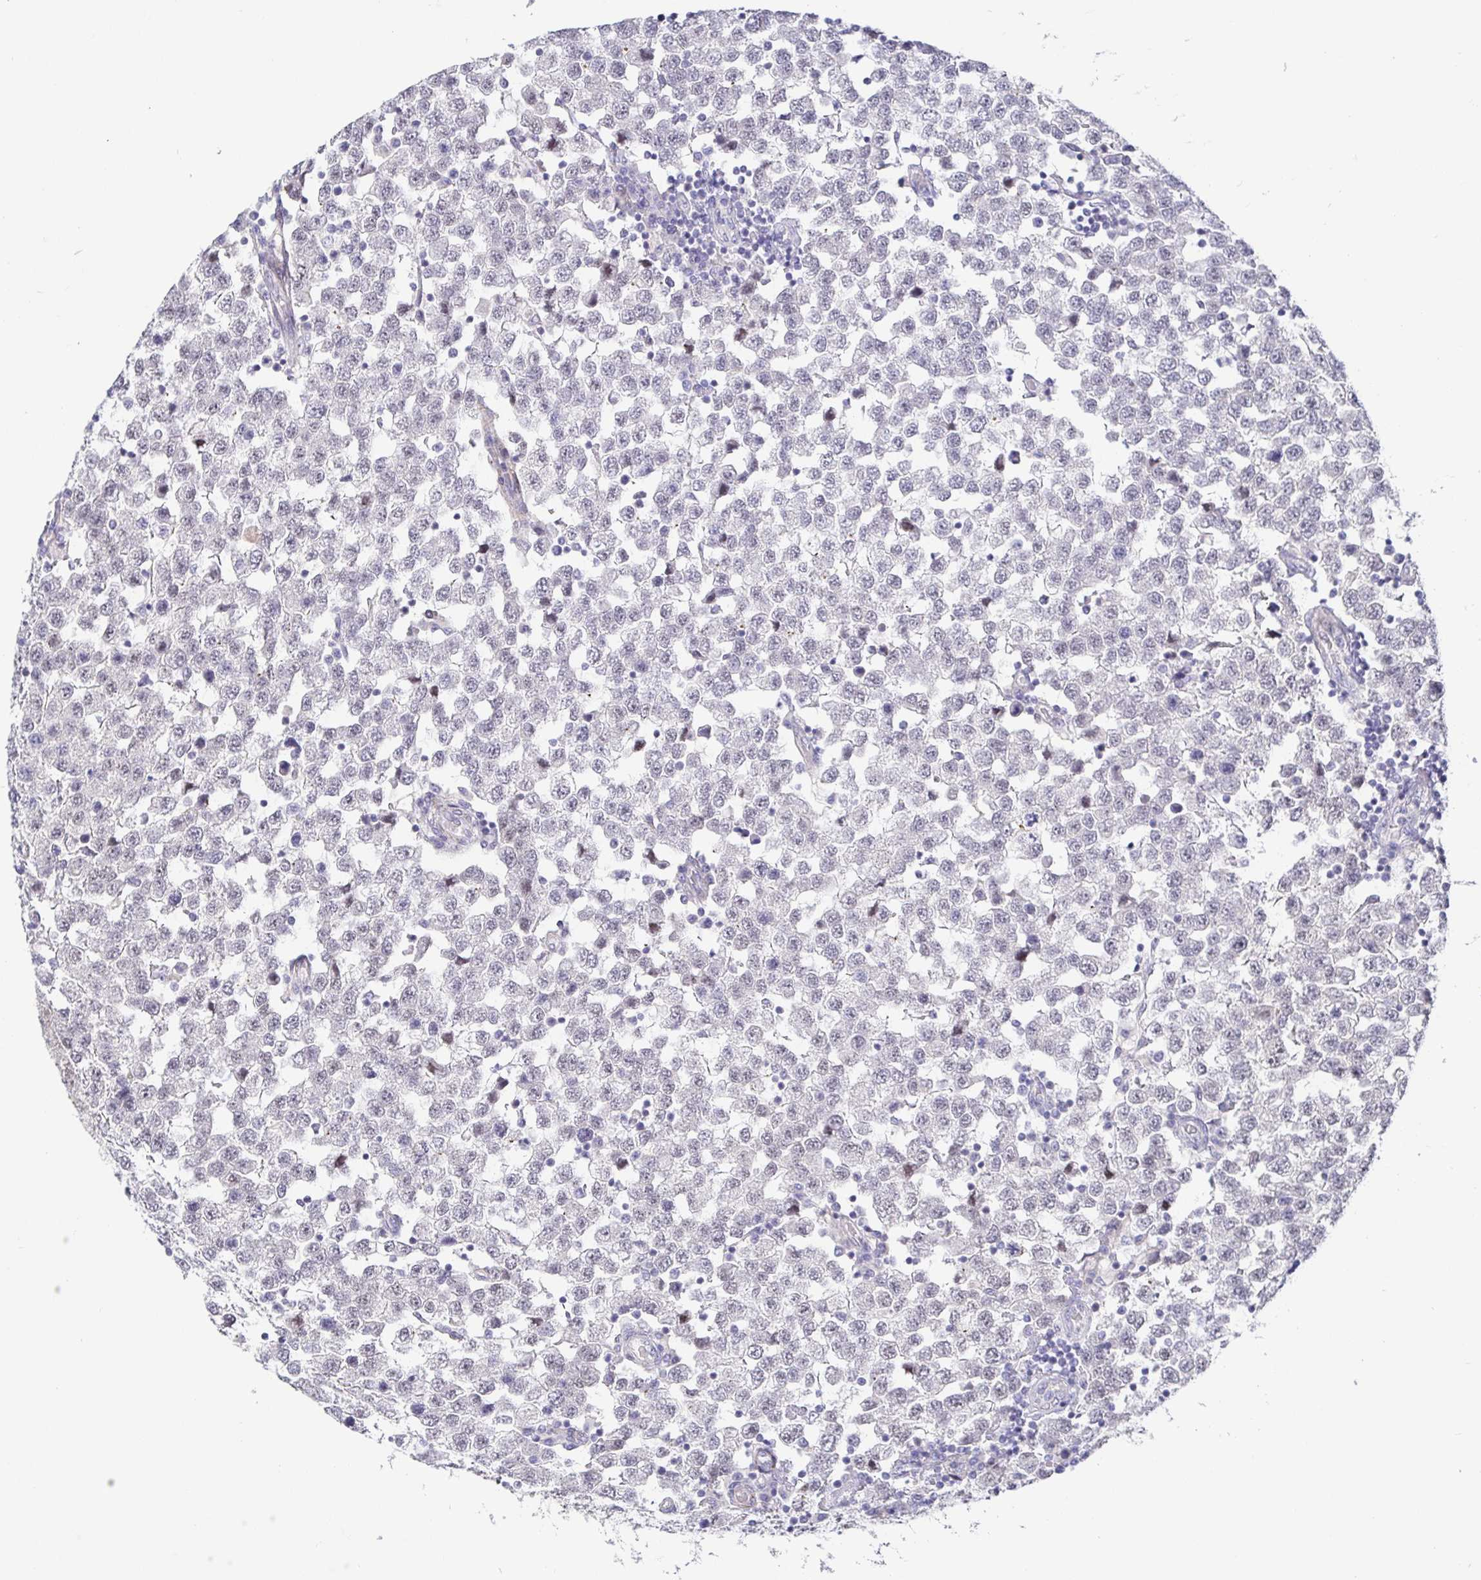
{"staining": {"intensity": "weak", "quantity": "<25%", "location": "nuclear"}, "tissue": "testis cancer", "cell_type": "Tumor cells", "image_type": "cancer", "snomed": [{"axis": "morphology", "description": "Seminoma, NOS"}, {"axis": "topography", "description": "Testis"}], "caption": "Immunohistochemistry (IHC) of human testis cancer shows no staining in tumor cells.", "gene": "CIT", "patient": {"sex": "male", "age": 34}}